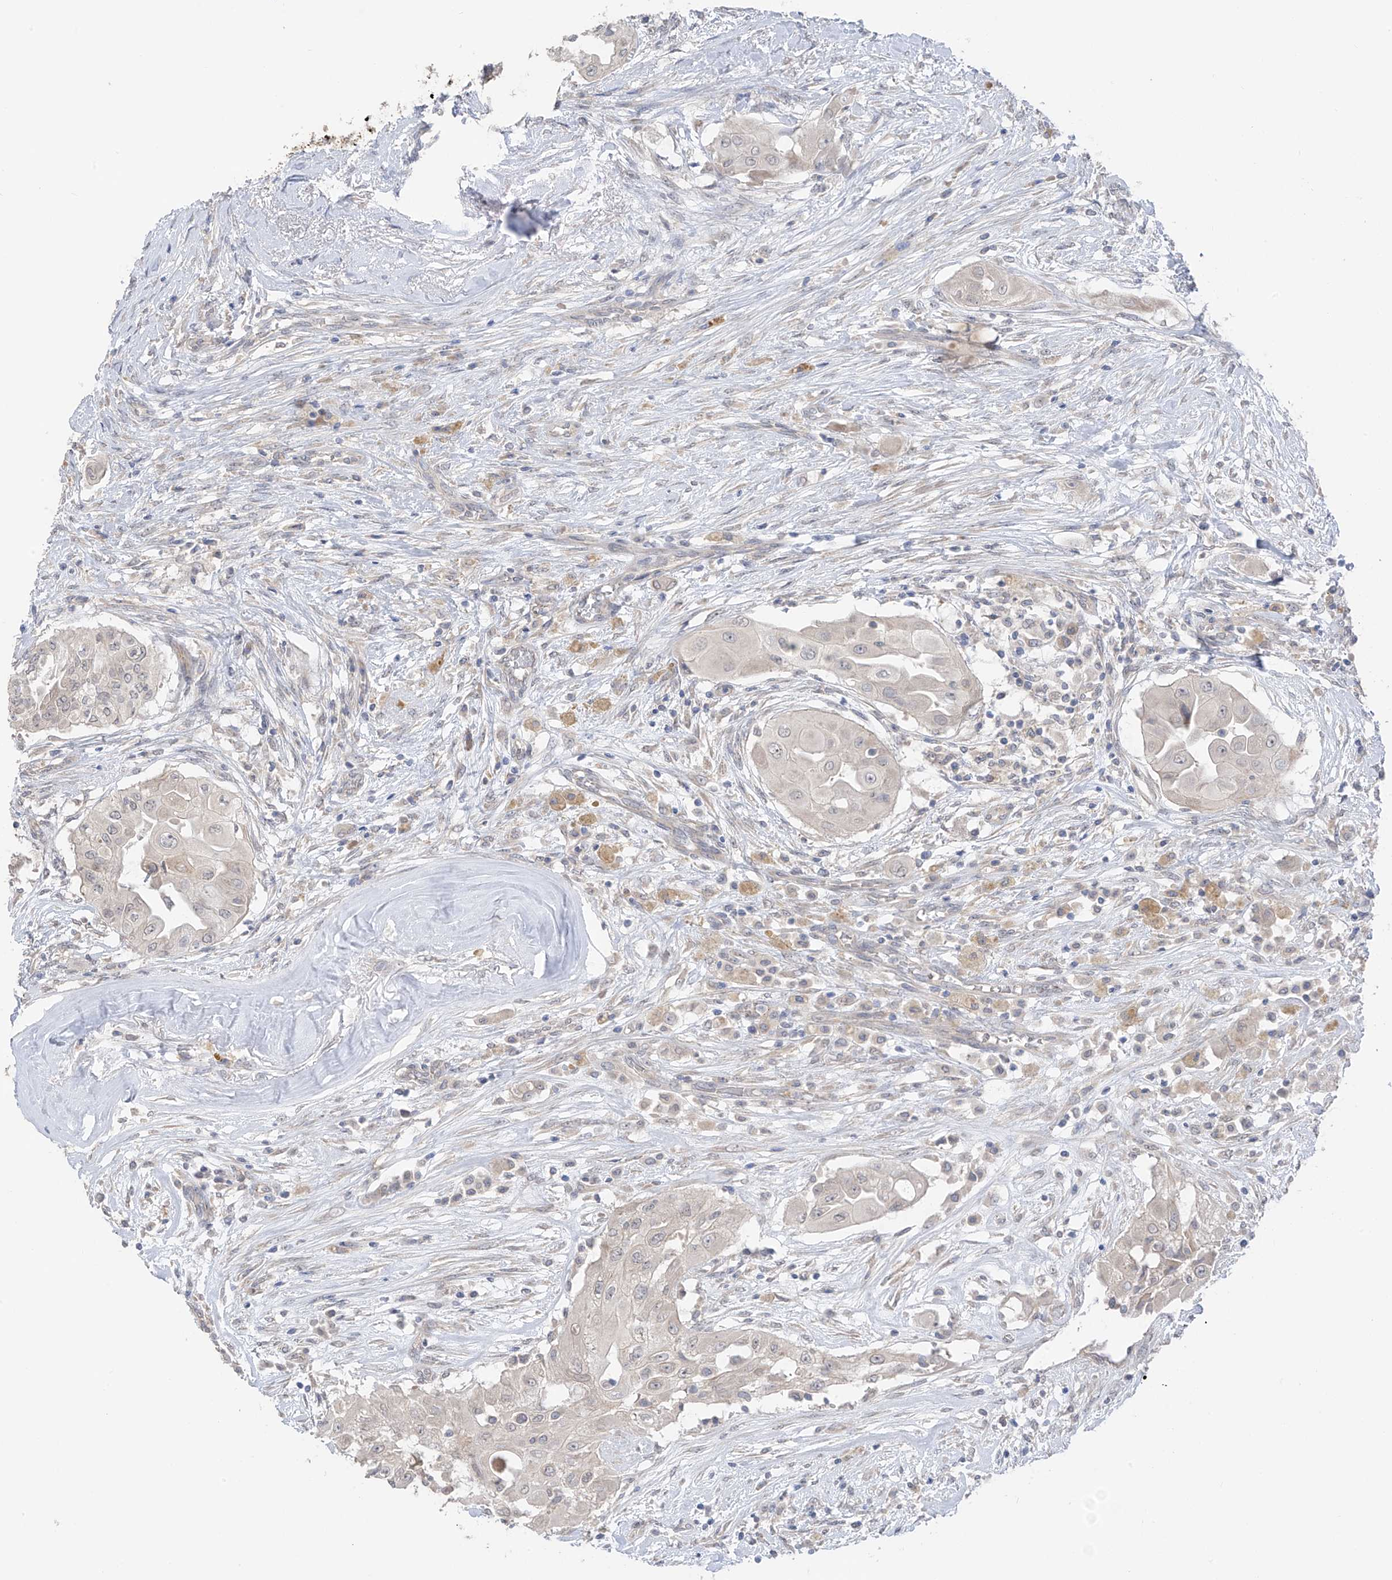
{"staining": {"intensity": "negative", "quantity": "none", "location": "none"}, "tissue": "thyroid cancer", "cell_type": "Tumor cells", "image_type": "cancer", "snomed": [{"axis": "morphology", "description": "Papillary adenocarcinoma, NOS"}, {"axis": "topography", "description": "Thyroid gland"}], "caption": "The image shows no staining of tumor cells in thyroid papillary adenocarcinoma.", "gene": "NALCN", "patient": {"sex": "female", "age": 59}}